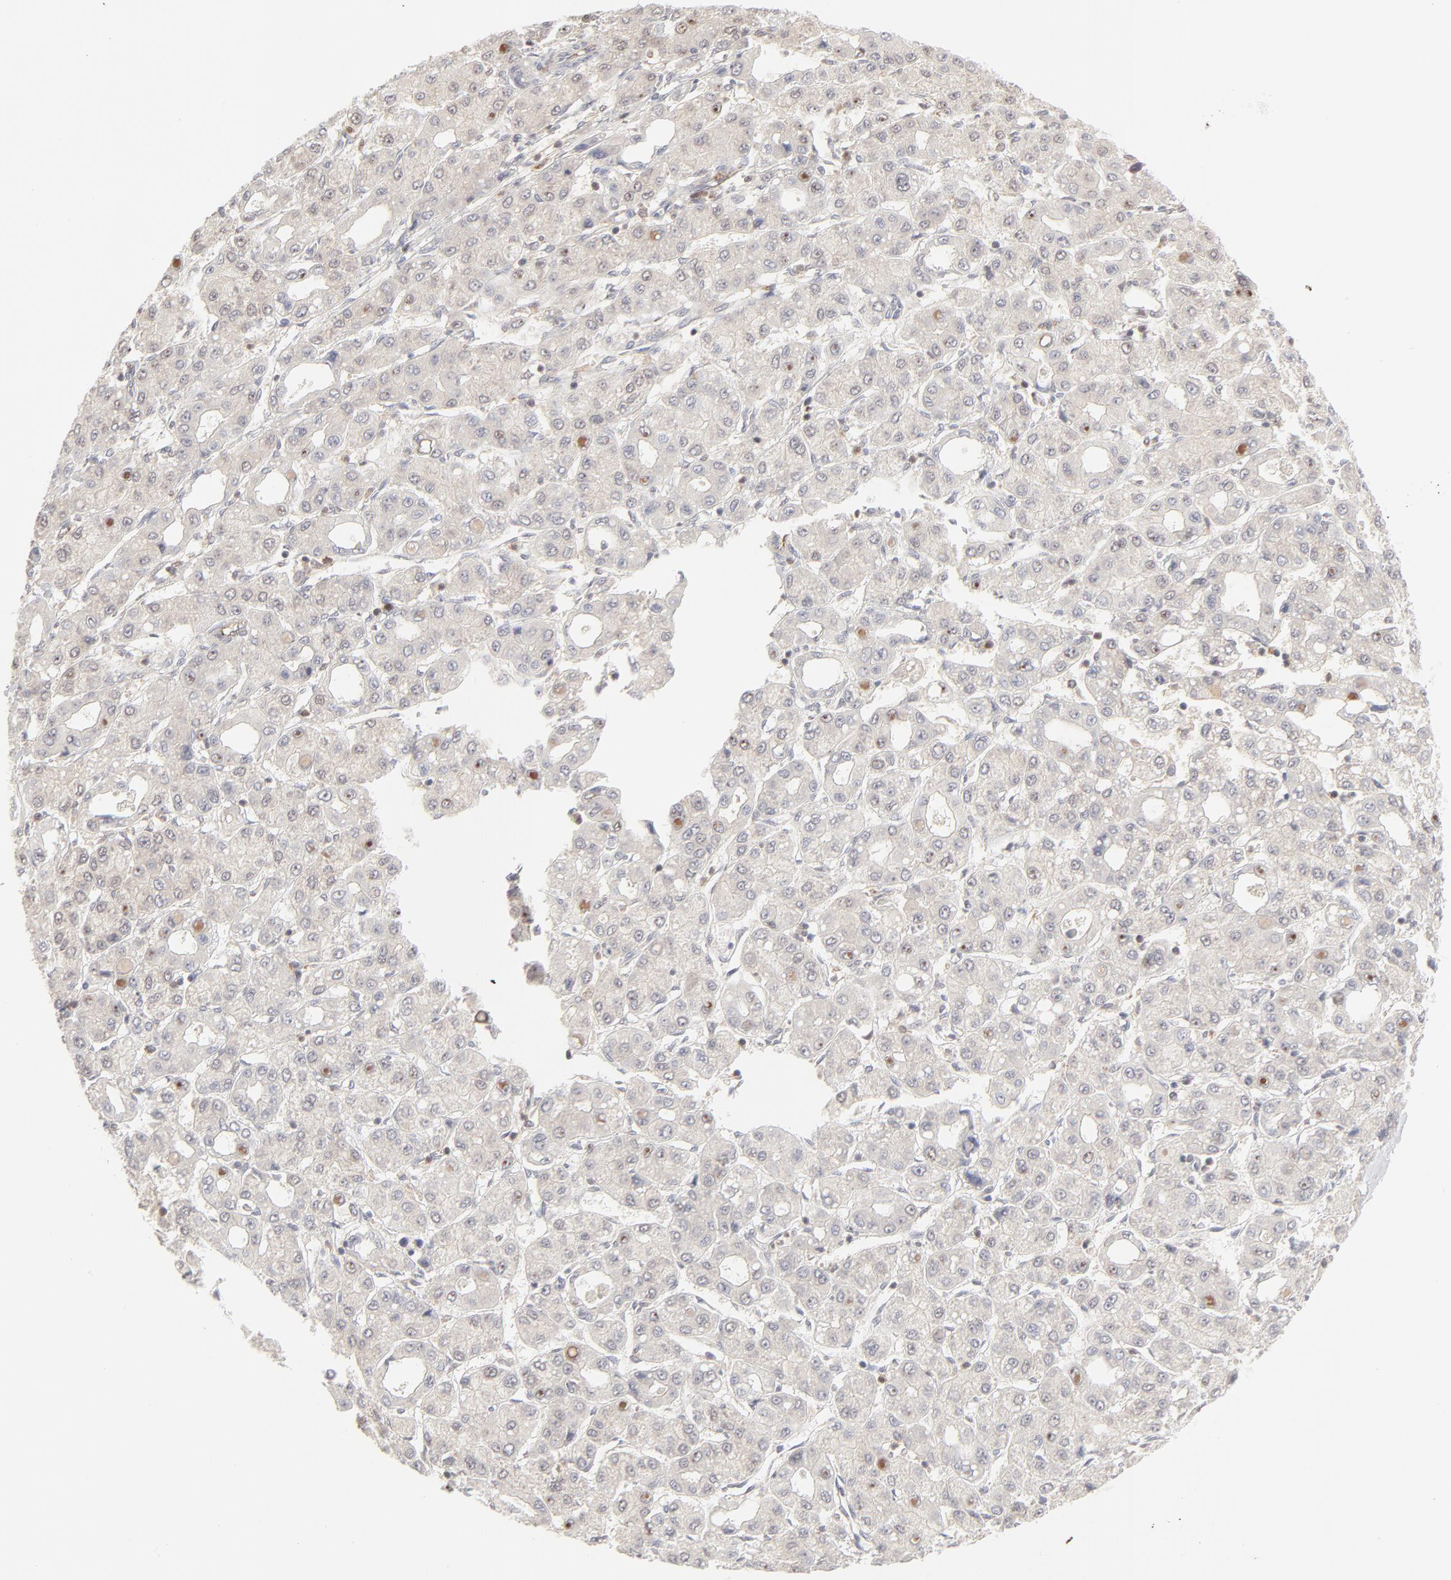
{"staining": {"intensity": "negative", "quantity": "none", "location": "none"}, "tissue": "liver cancer", "cell_type": "Tumor cells", "image_type": "cancer", "snomed": [{"axis": "morphology", "description": "Carcinoma, Hepatocellular, NOS"}, {"axis": "topography", "description": "Liver"}], "caption": "This is a micrograph of IHC staining of liver cancer, which shows no staining in tumor cells.", "gene": "CDK6", "patient": {"sex": "male", "age": 69}}